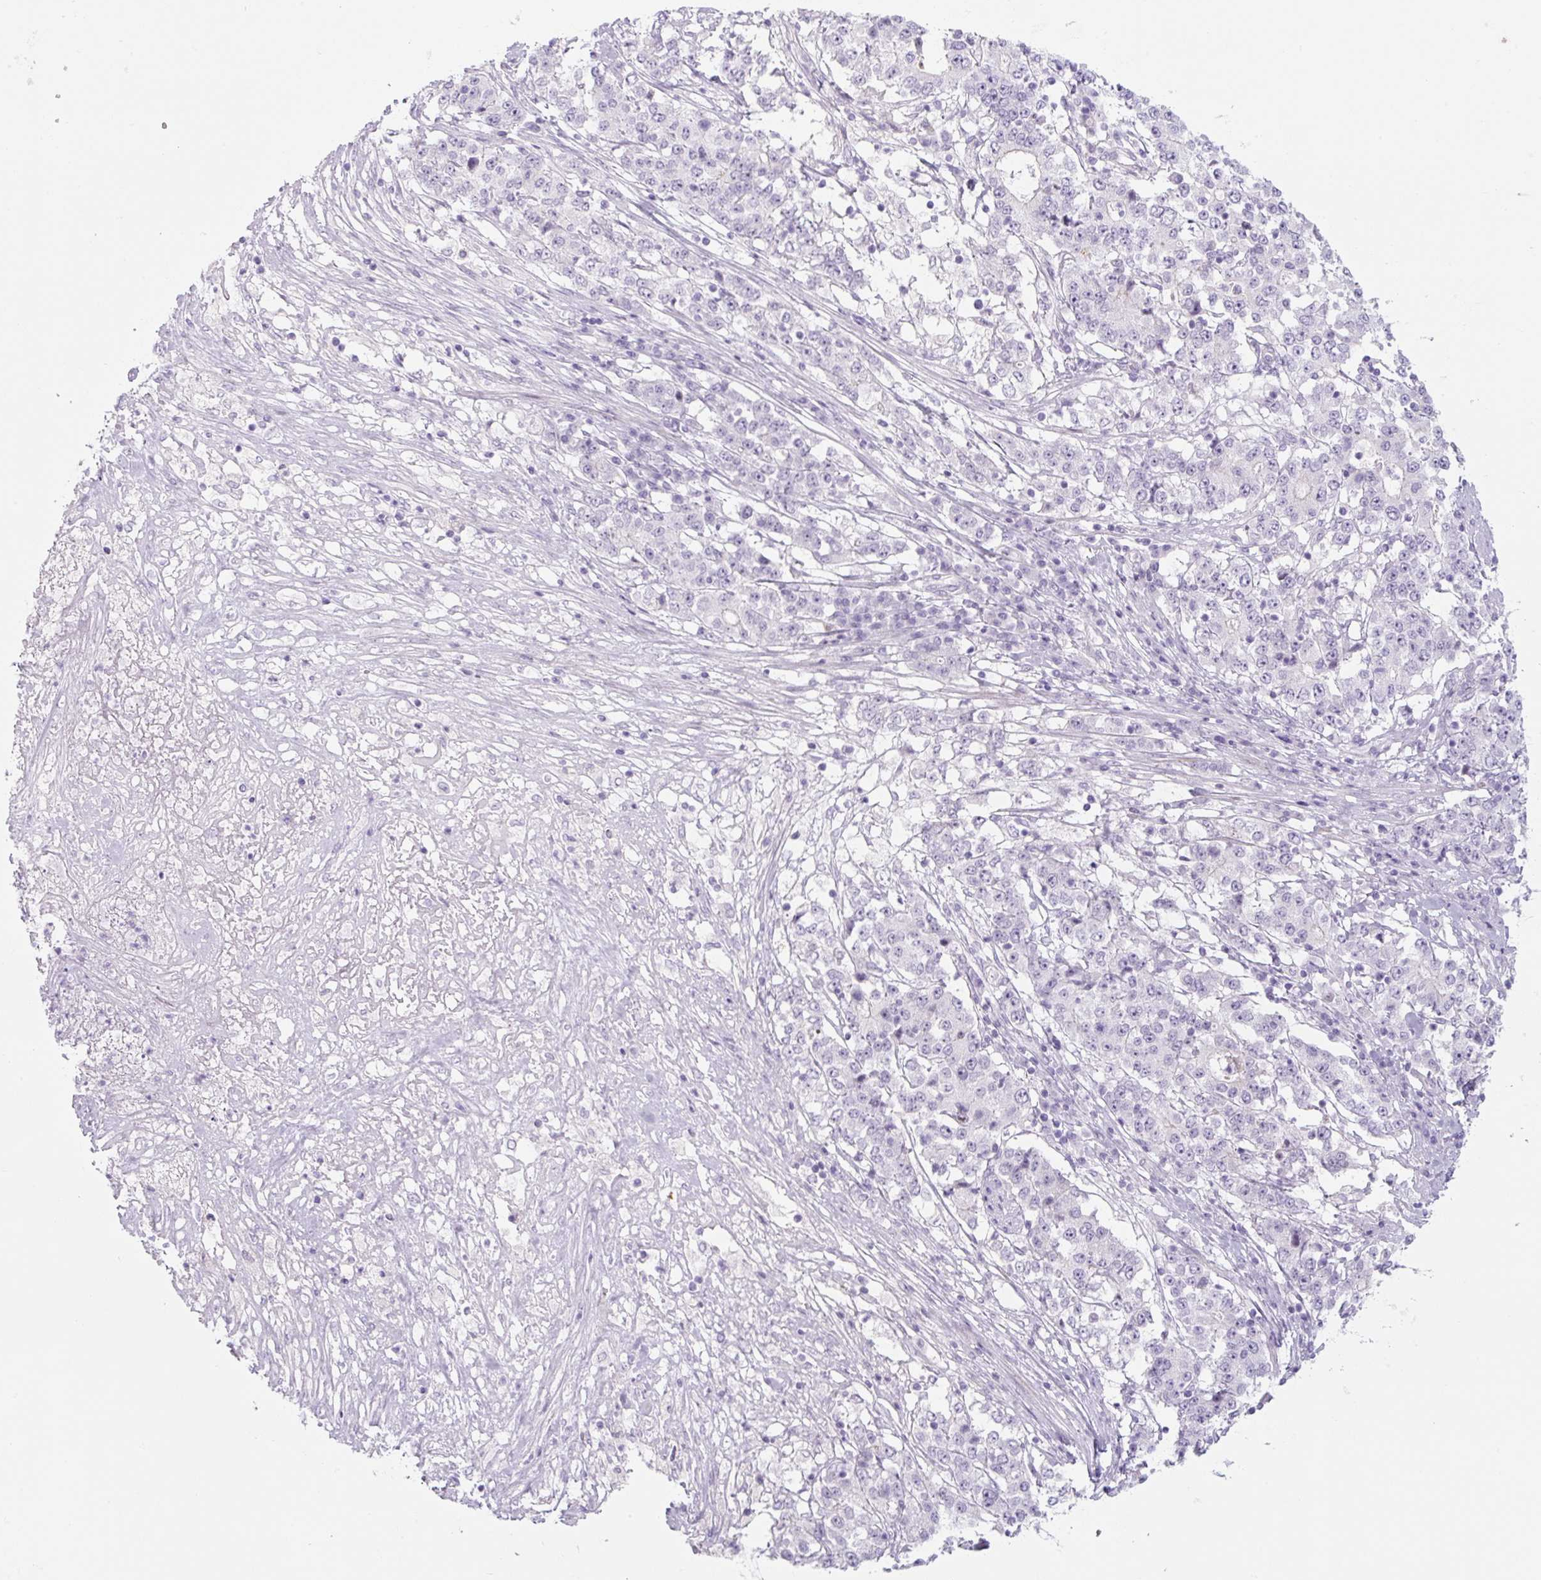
{"staining": {"intensity": "negative", "quantity": "none", "location": "none"}, "tissue": "stomach cancer", "cell_type": "Tumor cells", "image_type": "cancer", "snomed": [{"axis": "morphology", "description": "Adenocarcinoma, NOS"}, {"axis": "topography", "description": "Stomach"}], "caption": "IHC micrograph of neoplastic tissue: human stomach cancer stained with DAB (3,3'-diaminobenzidine) exhibits no significant protein staining in tumor cells.", "gene": "PRM1", "patient": {"sex": "male", "age": 59}}